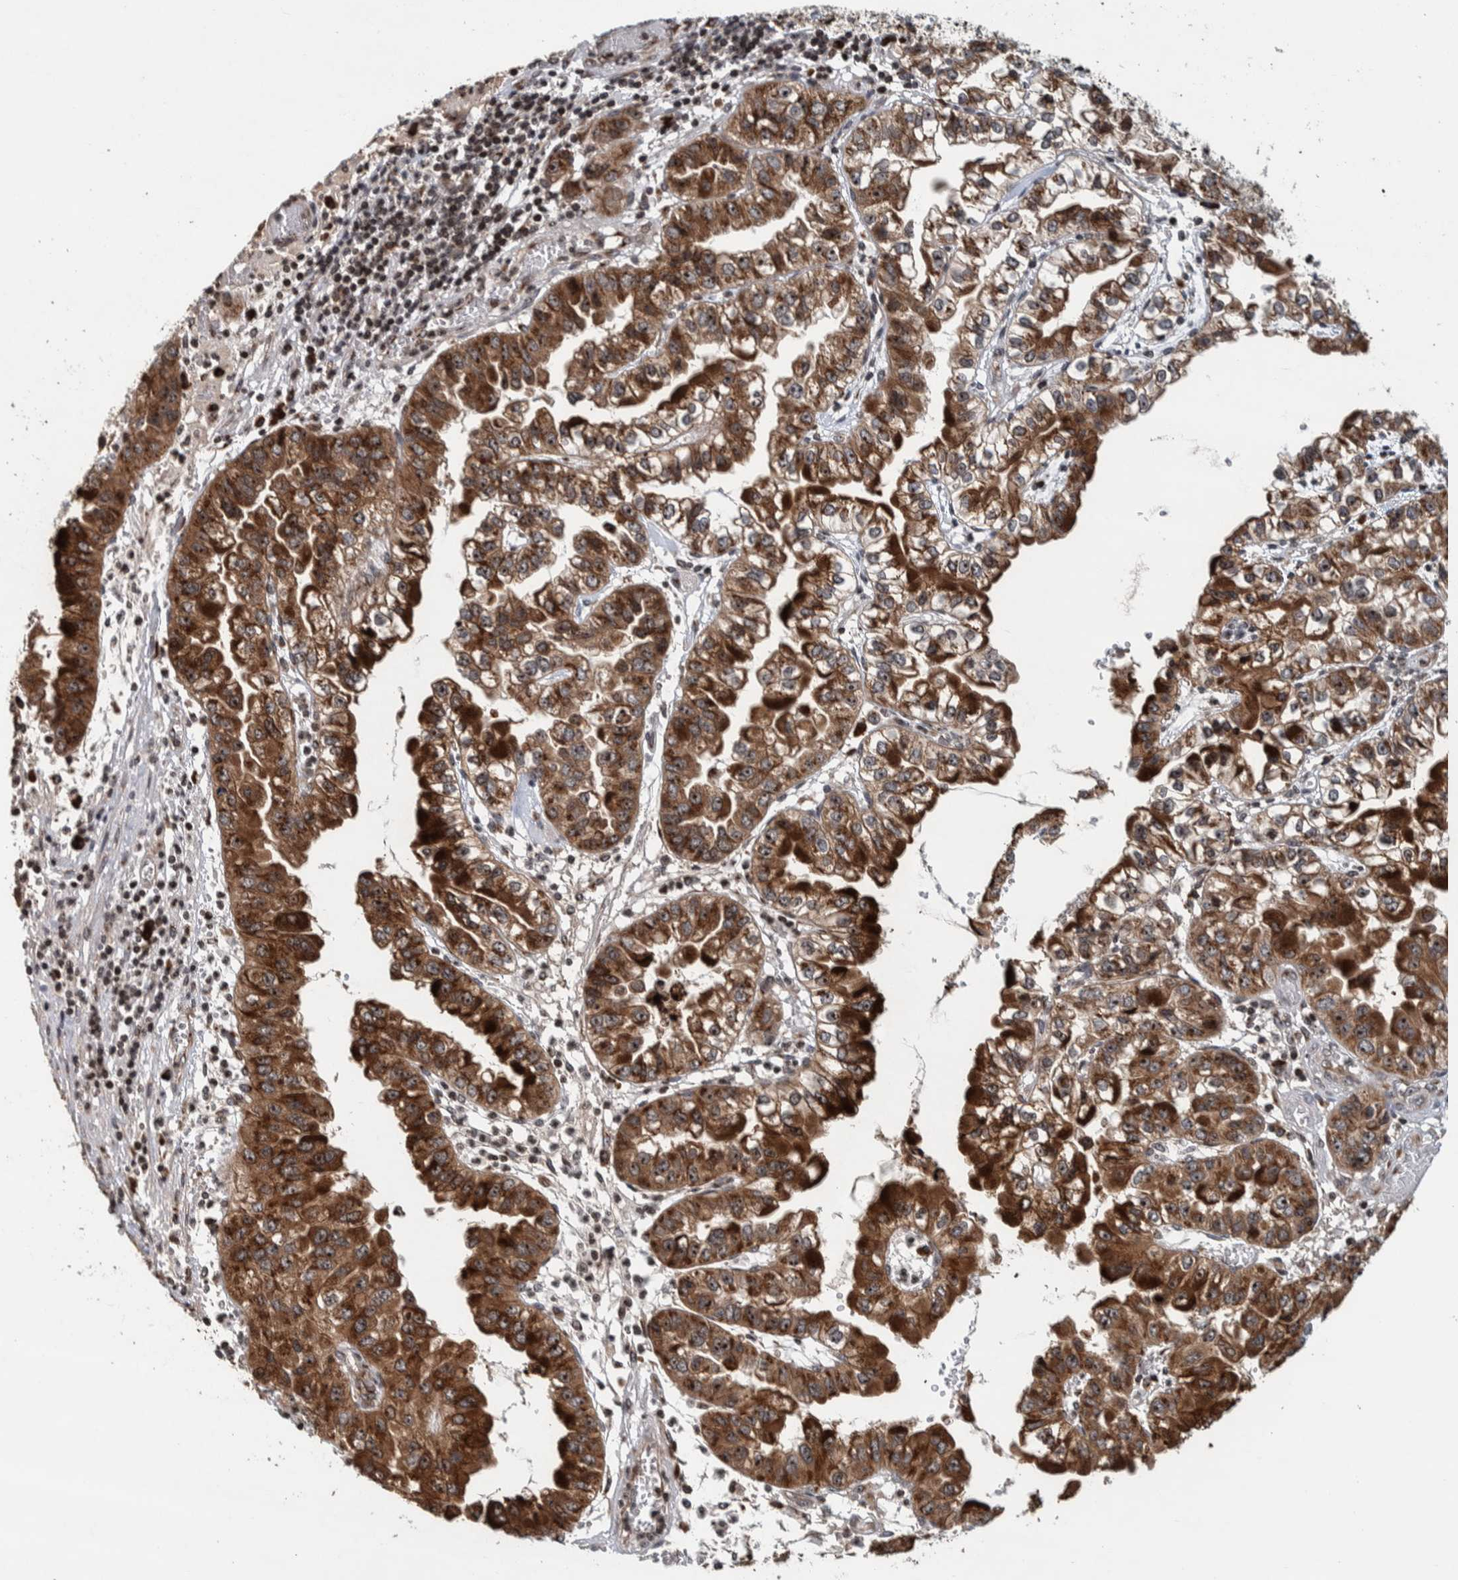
{"staining": {"intensity": "strong", "quantity": "25%-75%", "location": "cytoplasmic/membranous"}, "tissue": "liver cancer", "cell_type": "Tumor cells", "image_type": "cancer", "snomed": [{"axis": "morphology", "description": "Cholangiocarcinoma"}, {"axis": "topography", "description": "Liver"}], "caption": "High-magnification brightfield microscopy of liver cholangiocarcinoma stained with DAB (brown) and counterstained with hematoxylin (blue). tumor cells exhibit strong cytoplasmic/membranous expression is seen in approximately25%-75% of cells.", "gene": "CCDC182", "patient": {"sex": "female", "age": 79}}